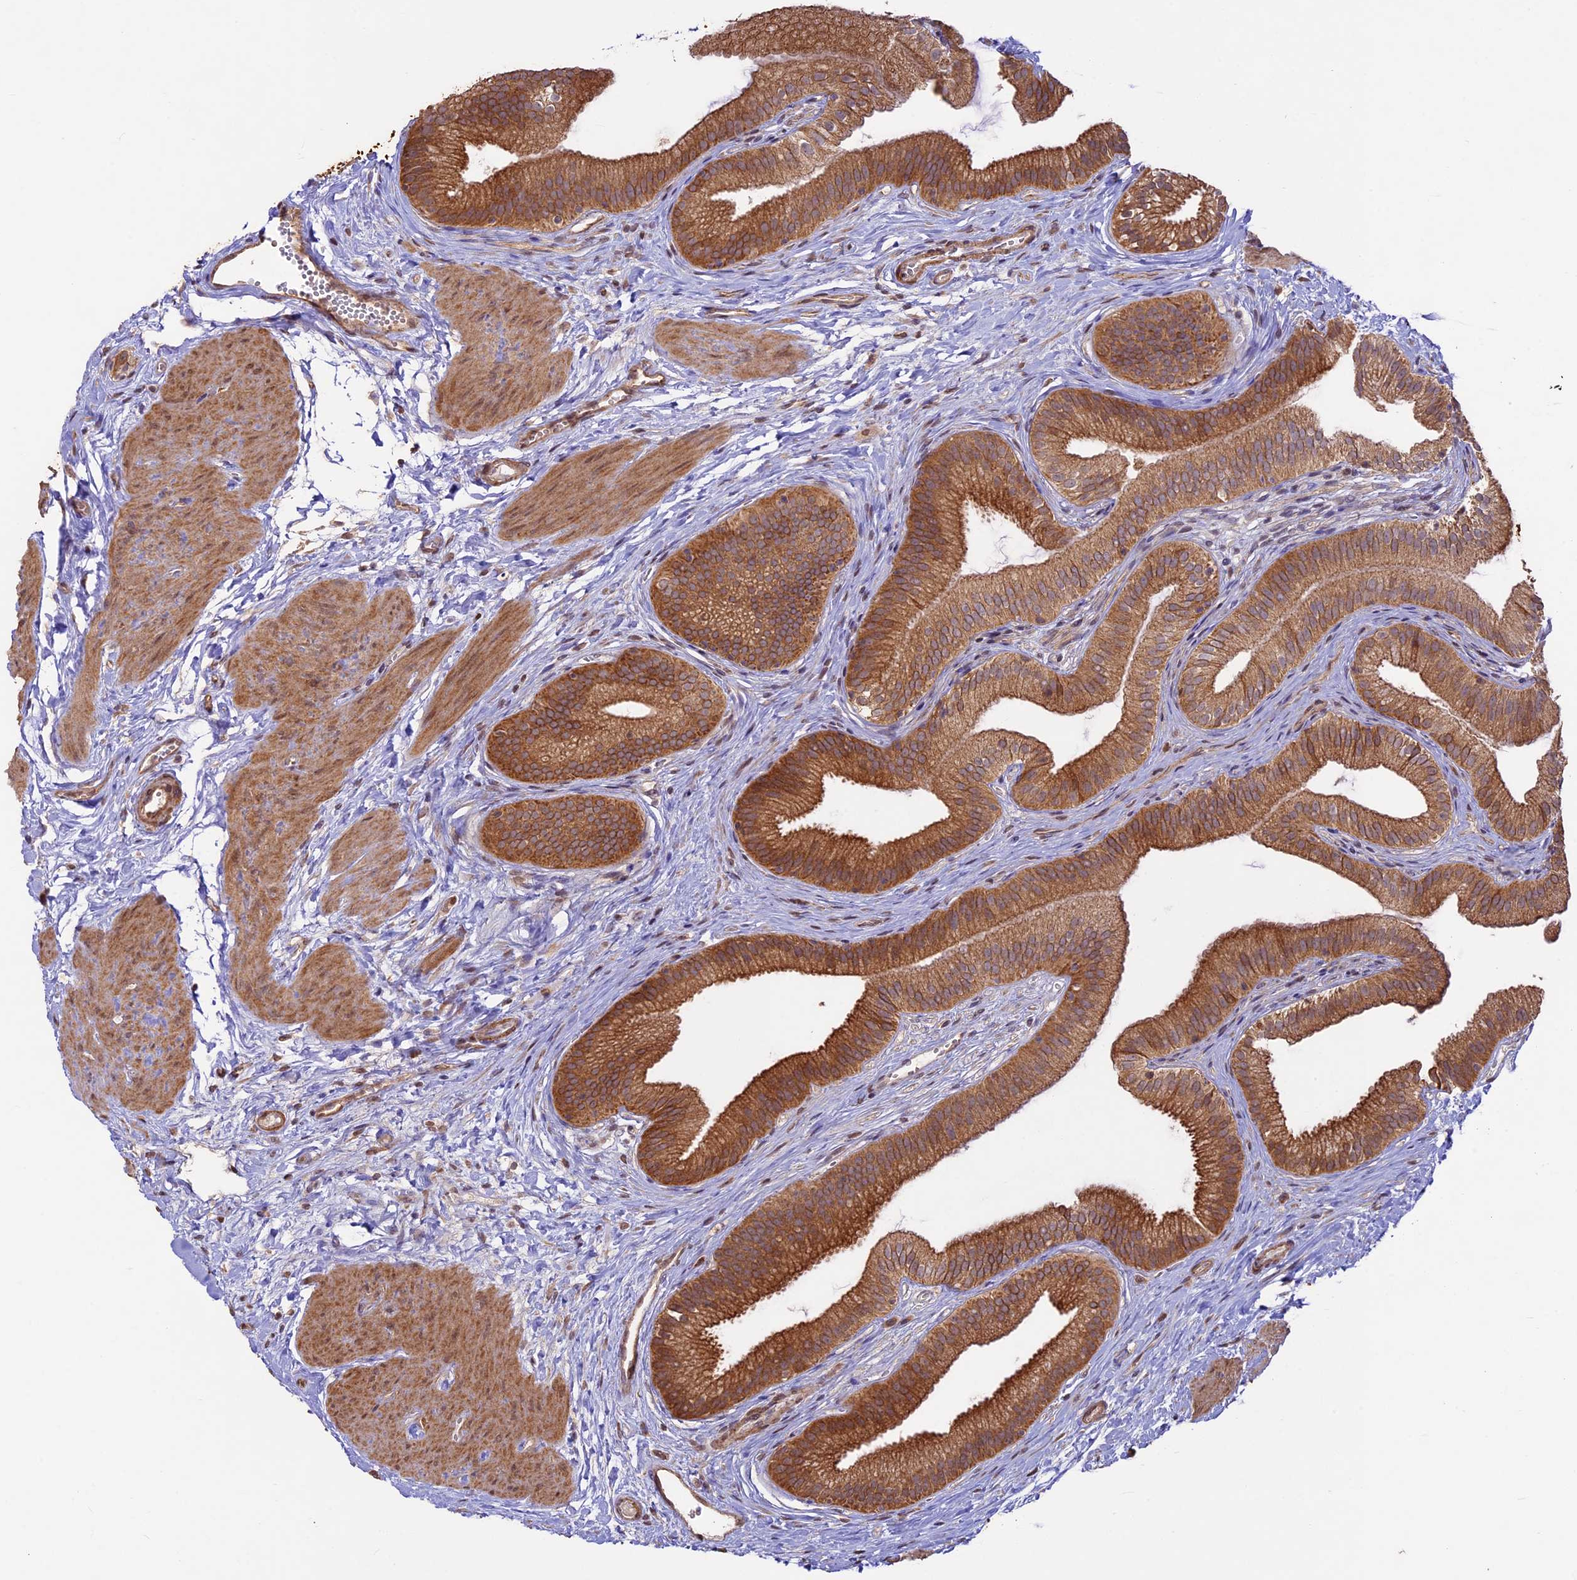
{"staining": {"intensity": "strong", "quantity": ">75%", "location": "cytoplasmic/membranous"}, "tissue": "gallbladder", "cell_type": "Glandular cells", "image_type": "normal", "snomed": [{"axis": "morphology", "description": "Normal tissue, NOS"}, {"axis": "topography", "description": "Gallbladder"}], "caption": "The histopathology image displays immunohistochemical staining of benign gallbladder. There is strong cytoplasmic/membranous expression is present in approximately >75% of glandular cells. (DAB = brown stain, brightfield microscopy at high magnification).", "gene": "BCAS4", "patient": {"sex": "female", "age": 54}}